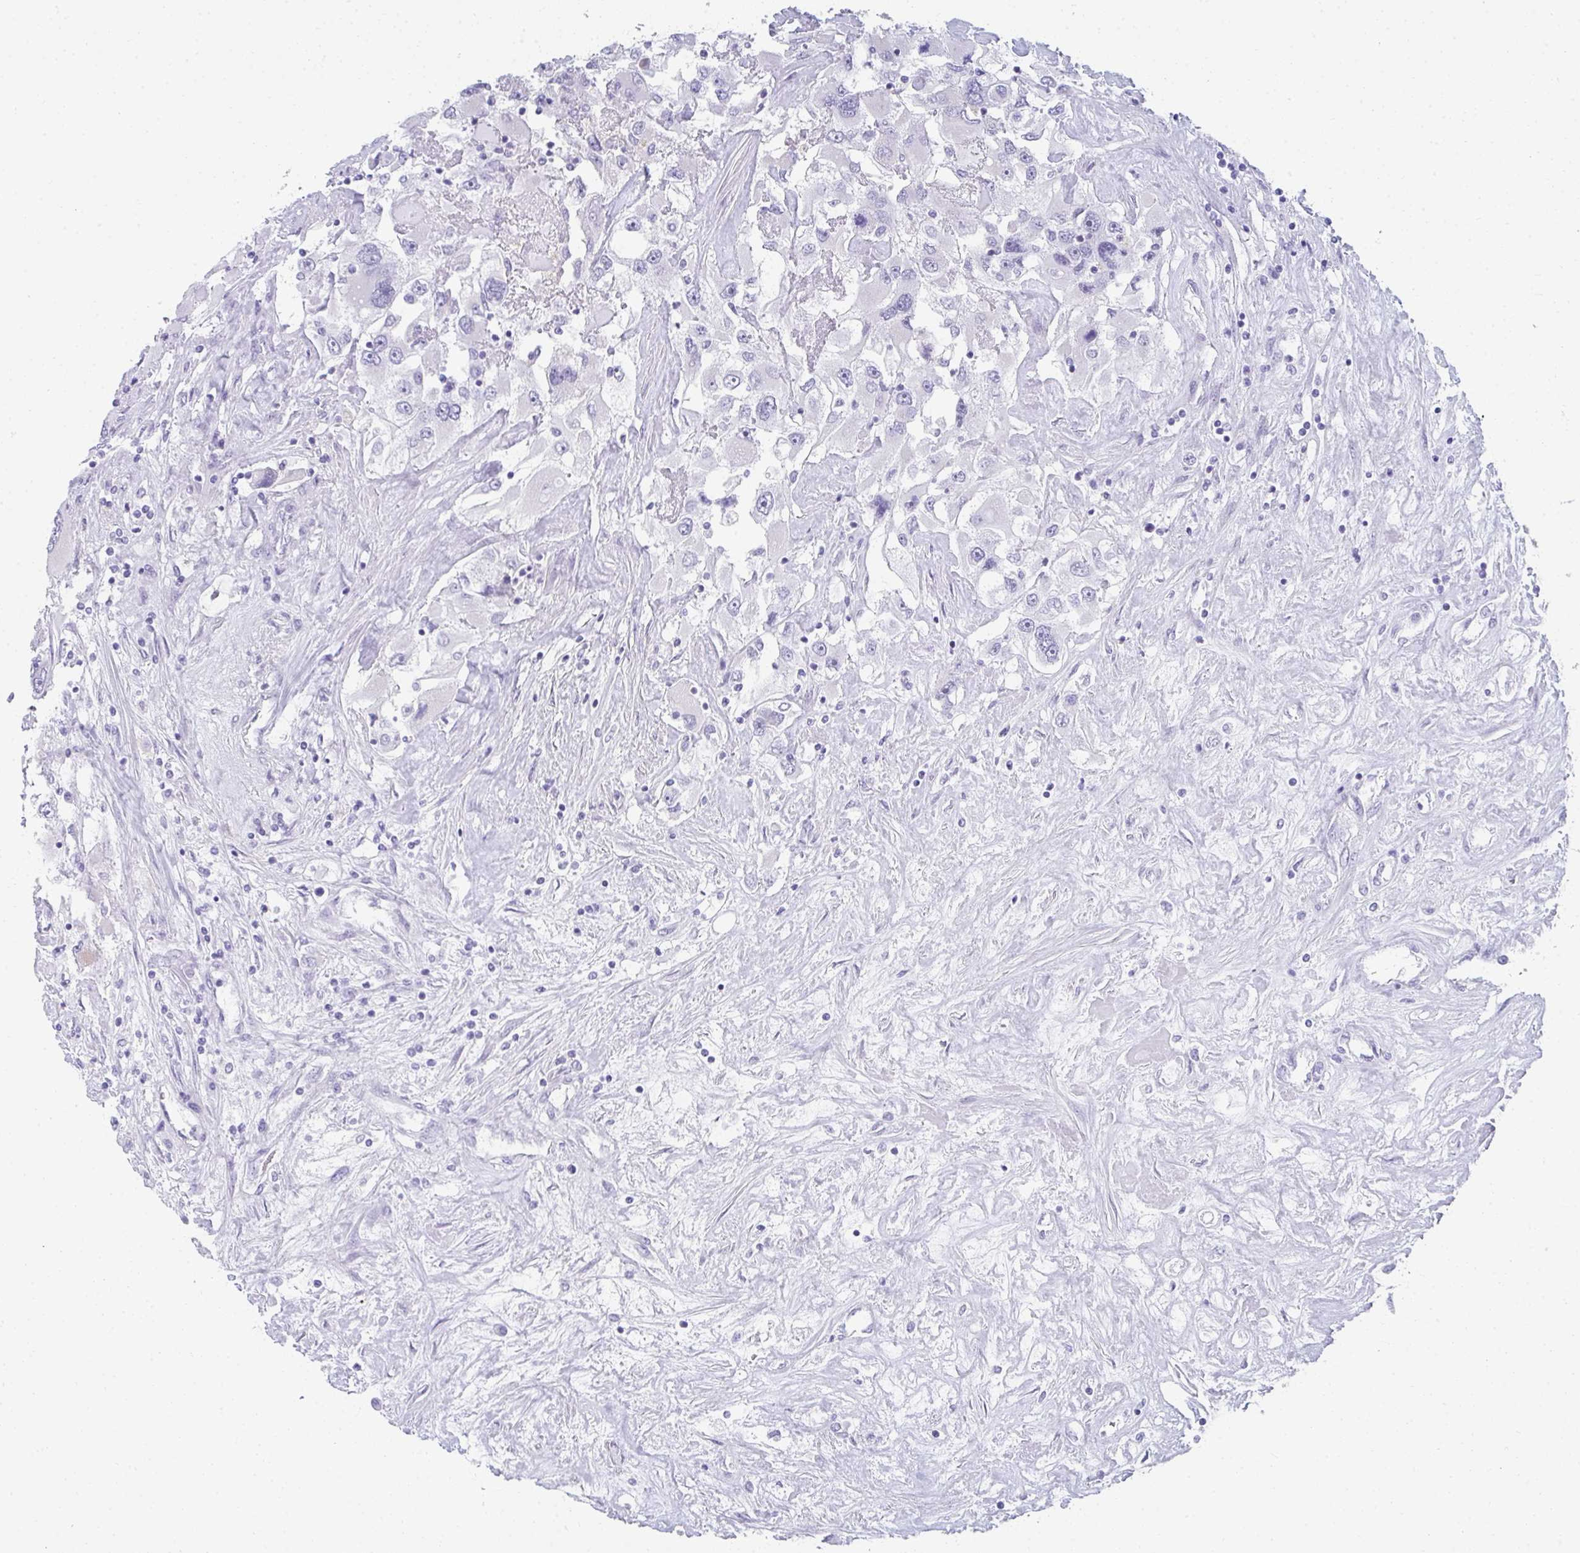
{"staining": {"intensity": "negative", "quantity": "none", "location": "none"}, "tissue": "renal cancer", "cell_type": "Tumor cells", "image_type": "cancer", "snomed": [{"axis": "morphology", "description": "Adenocarcinoma, NOS"}, {"axis": "topography", "description": "Kidney"}], "caption": "Renal cancer (adenocarcinoma) stained for a protein using IHC displays no expression tumor cells.", "gene": "RLF", "patient": {"sex": "female", "age": 52}}